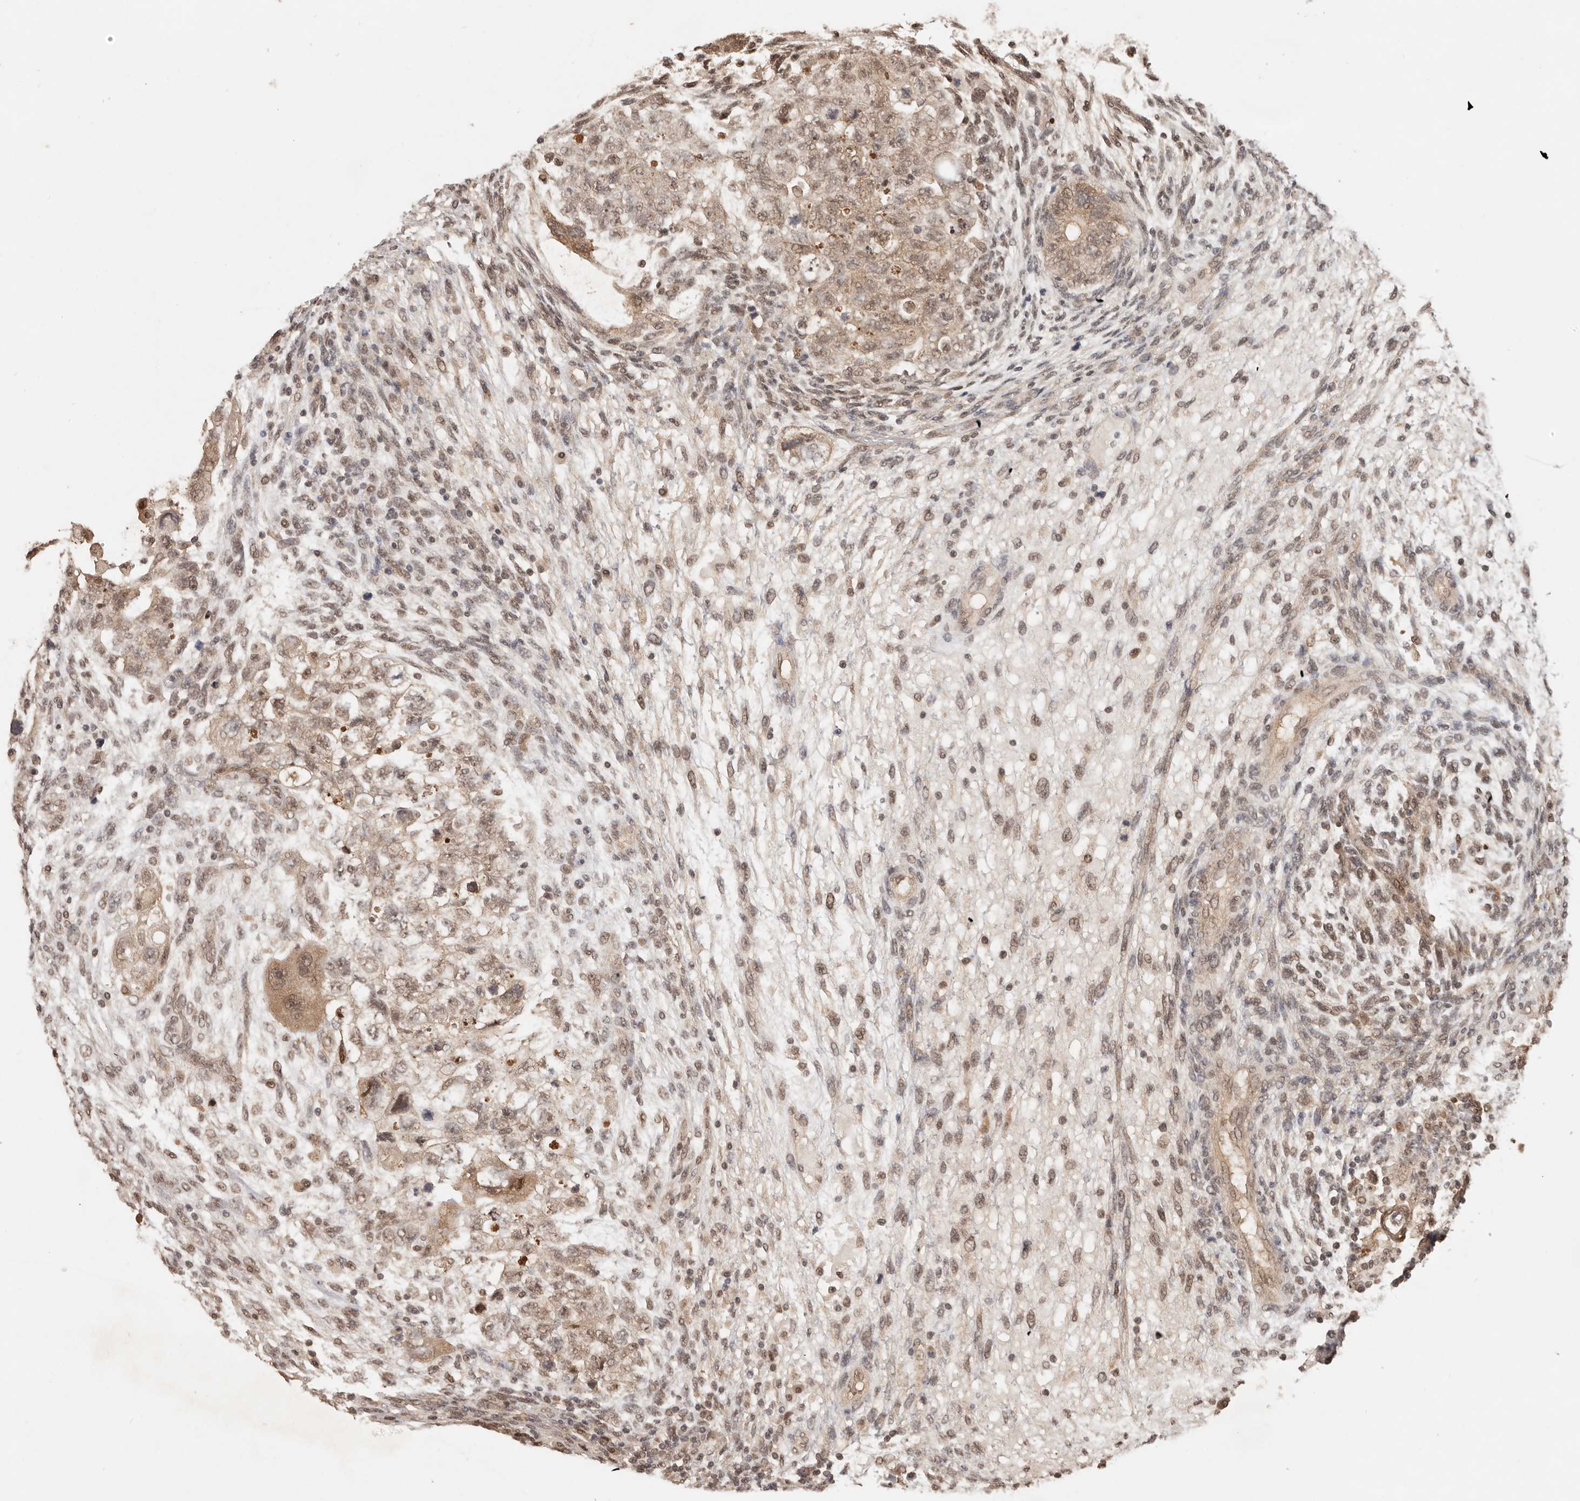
{"staining": {"intensity": "moderate", "quantity": ">75%", "location": "cytoplasmic/membranous,nuclear"}, "tissue": "testis cancer", "cell_type": "Tumor cells", "image_type": "cancer", "snomed": [{"axis": "morphology", "description": "Carcinoma, Embryonal, NOS"}, {"axis": "topography", "description": "Testis"}], "caption": "IHC micrograph of neoplastic tissue: human embryonal carcinoma (testis) stained using IHC demonstrates medium levels of moderate protein expression localized specifically in the cytoplasmic/membranous and nuclear of tumor cells, appearing as a cytoplasmic/membranous and nuclear brown color.", "gene": "PSMA5", "patient": {"sex": "male", "age": 36}}